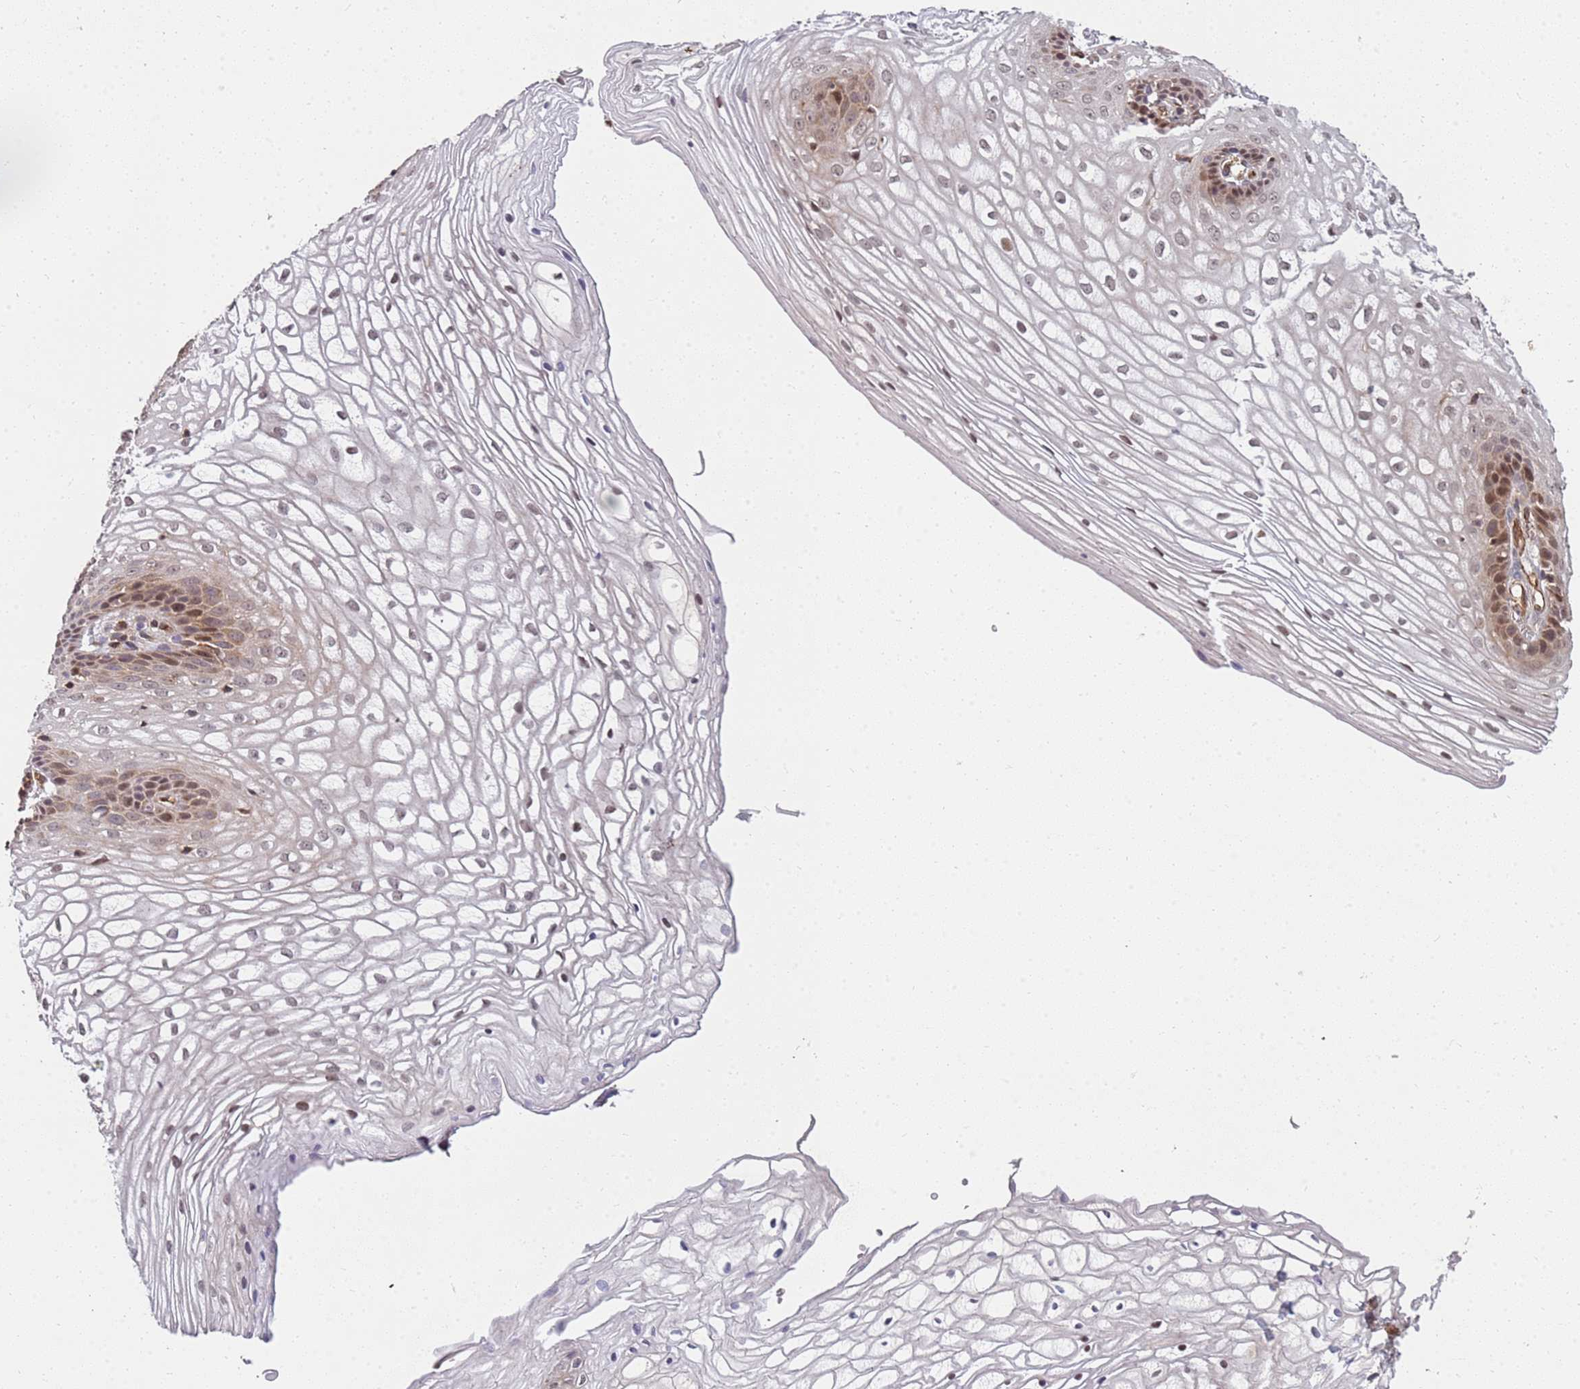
{"staining": {"intensity": "moderate", "quantity": "<25%", "location": "nuclear"}, "tissue": "vagina", "cell_type": "Squamous epithelial cells", "image_type": "normal", "snomed": [{"axis": "morphology", "description": "Normal tissue, NOS"}, {"axis": "topography", "description": "Vagina"}], "caption": "A high-resolution histopathology image shows IHC staining of benign vagina, which reveals moderate nuclear expression in about <25% of squamous epithelial cells. The staining is performed using DAB (3,3'-diaminobenzidine) brown chromogen to label protein expression. The nuclei are counter-stained blue using hematoxylin.", "gene": "ST18", "patient": {"sex": "female", "age": 34}}